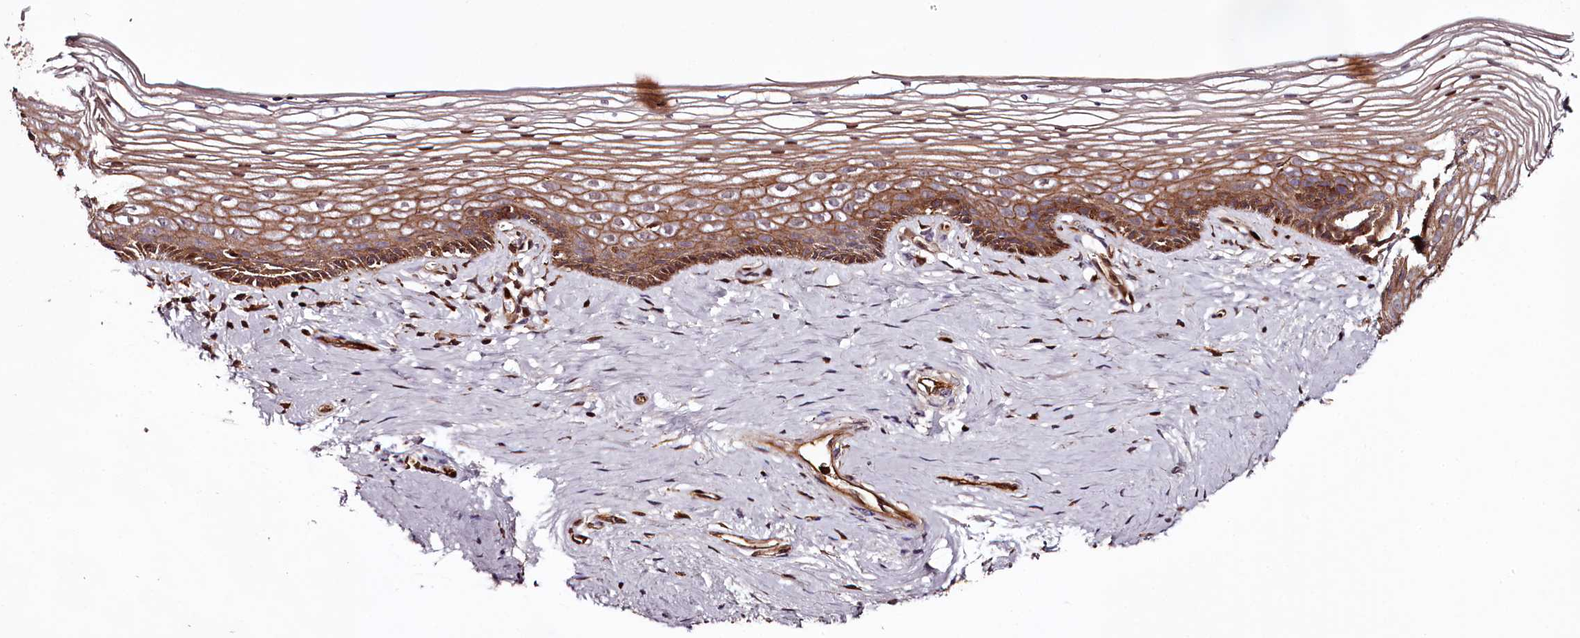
{"staining": {"intensity": "strong", "quantity": ">75%", "location": "cytoplasmic/membranous"}, "tissue": "vagina", "cell_type": "Squamous epithelial cells", "image_type": "normal", "snomed": [{"axis": "morphology", "description": "Normal tissue, NOS"}, {"axis": "topography", "description": "Vagina"}], "caption": "Normal vagina reveals strong cytoplasmic/membranous expression in about >75% of squamous epithelial cells, visualized by immunohistochemistry.", "gene": "KIF14", "patient": {"sex": "female", "age": 46}}